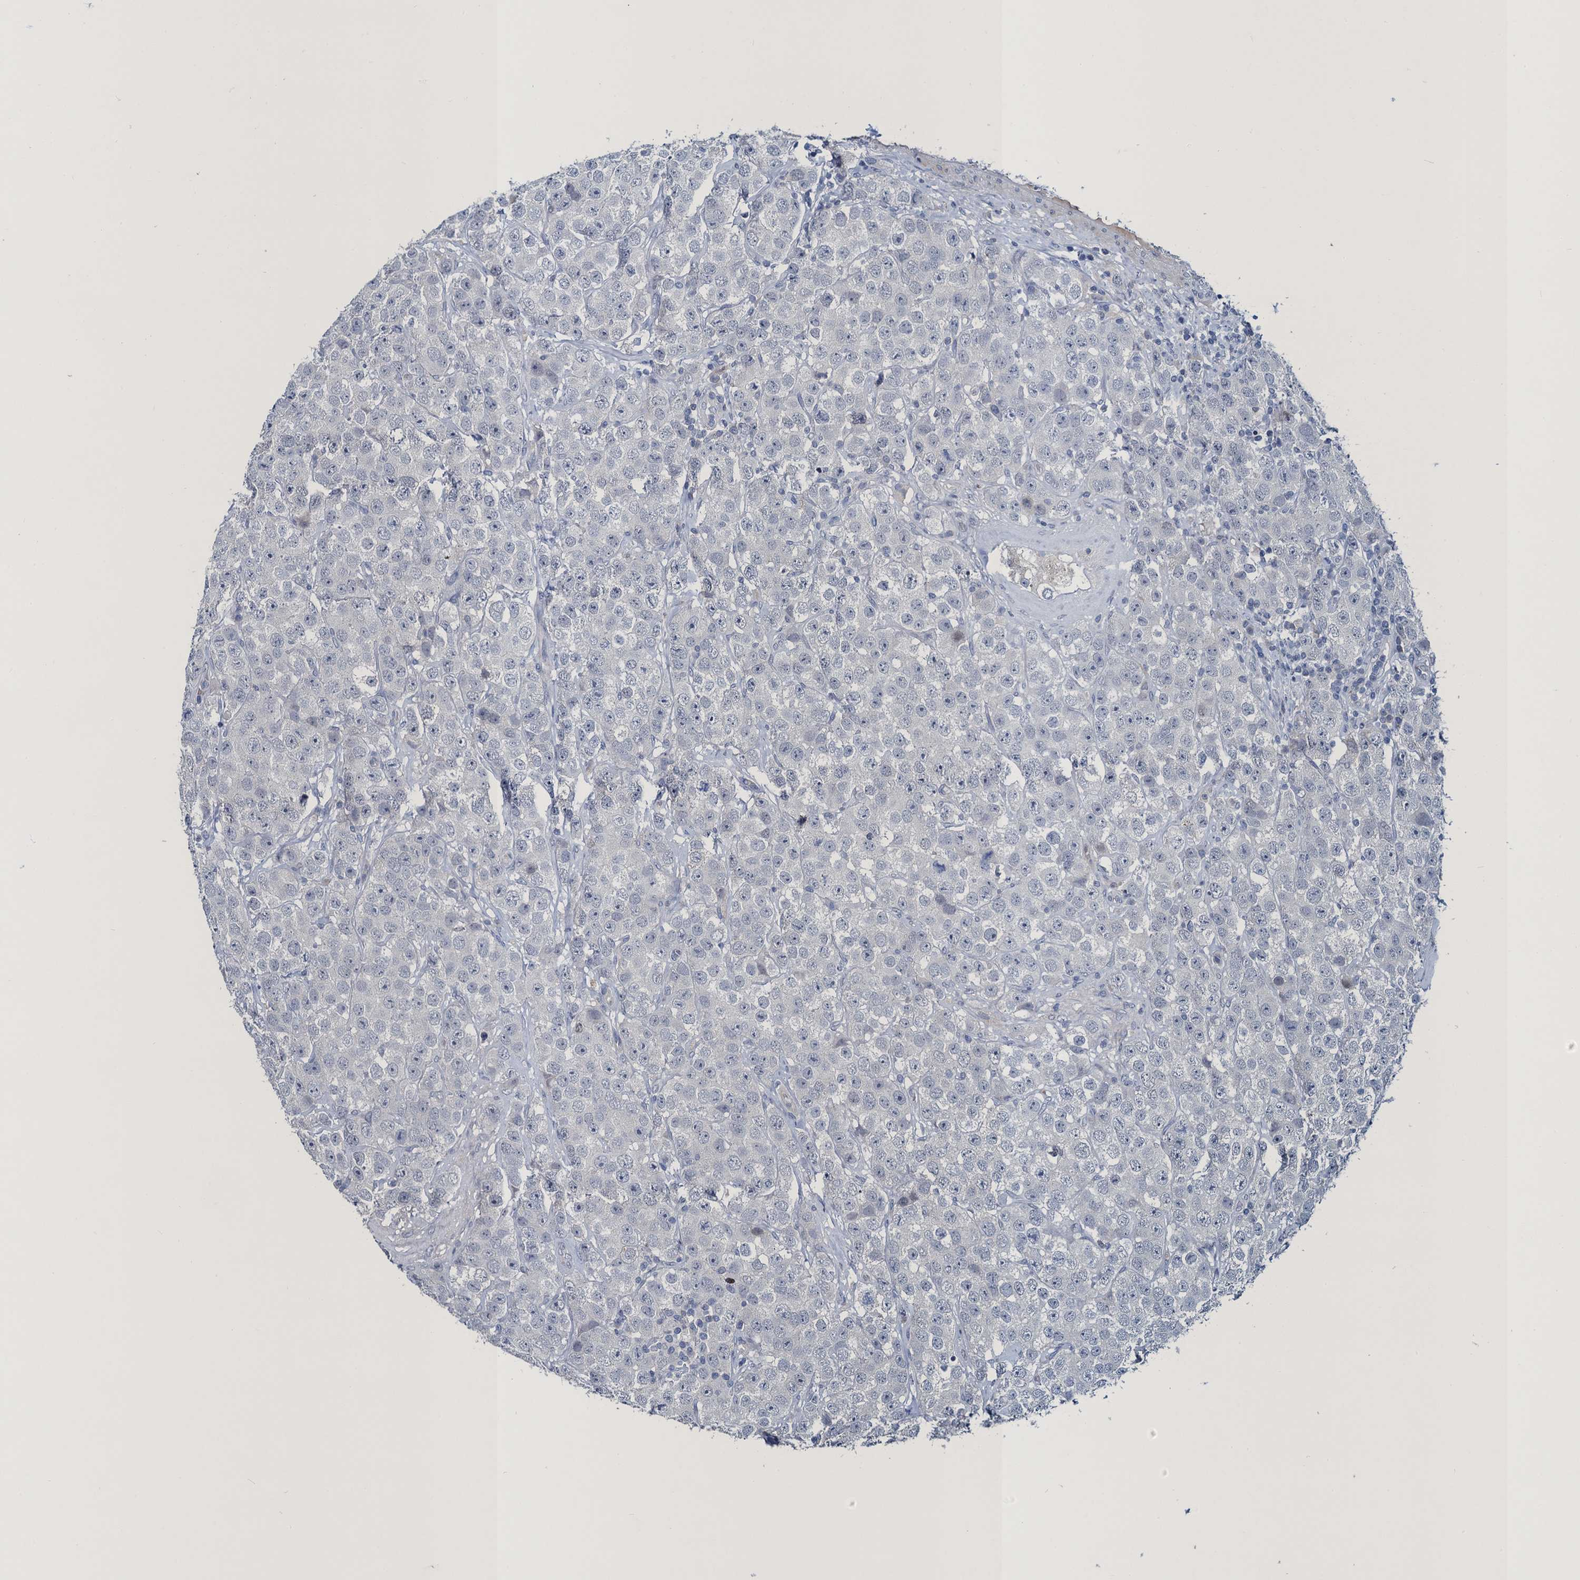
{"staining": {"intensity": "negative", "quantity": "none", "location": "none"}, "tissue": "testis cancer", "cell_type": "Tumor cells", "image_type": "cancer", "snomed": [{"axis": "morphology", "description": "Seminoma, NOS"}, {"axis": "topography", "description": "Testis"}], "caption": "There is no significant positivity in tumor cells of testis cancer (seminoma). Nuclei are stained in blue.", "gene": "ATOSA", "patient": {"sex": "male", "age": 28}}